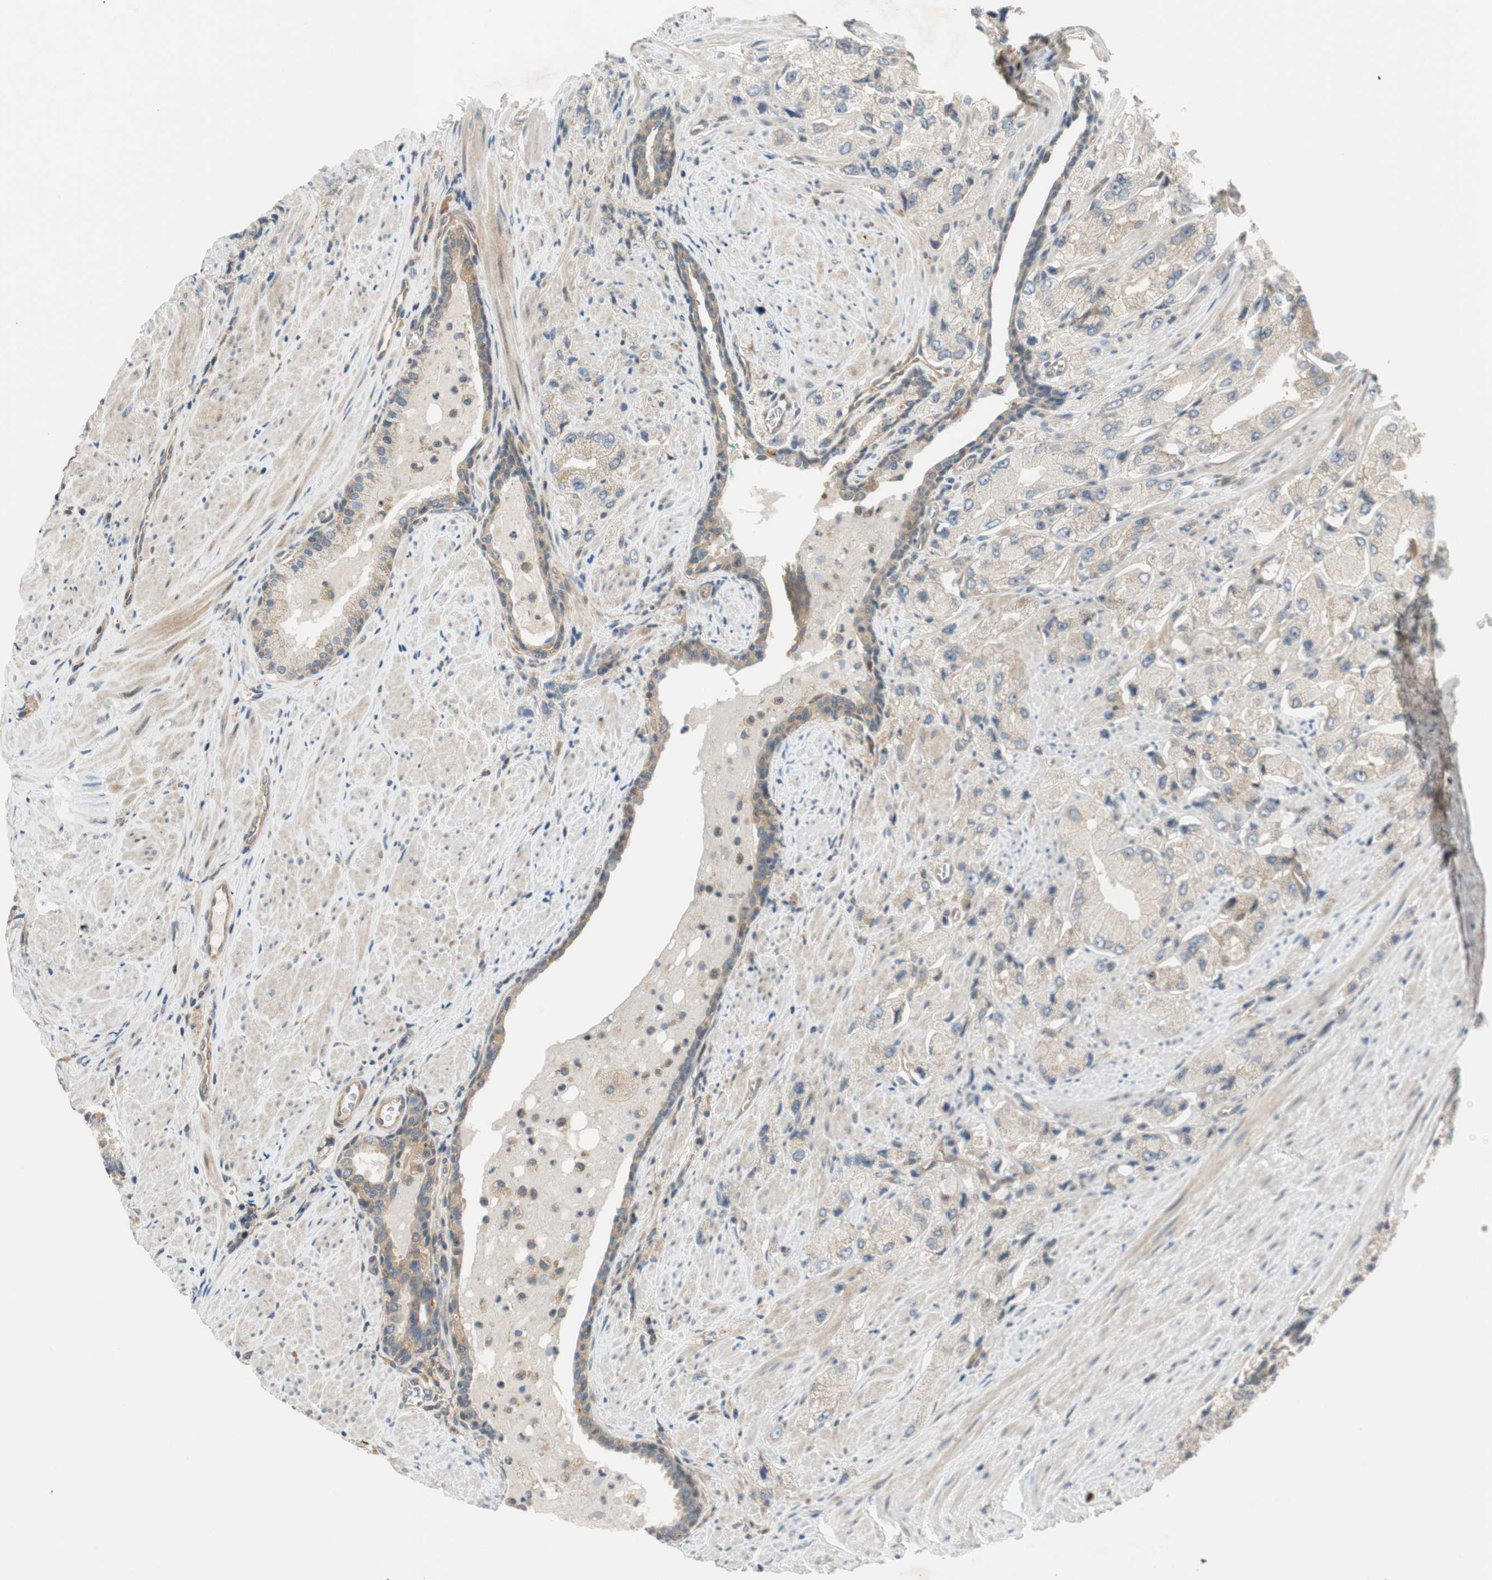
{"staining": {"intensity": "negative", "quantity": "none", "location": "none"}, "tissue": "prostate cancer", "cell_type": "Tumor cells", "image_type": "cancer", "snomed": [{"axis": "morphology", "description": "Adenocarcinoma, High grade"}, {"axis": "topography", "description": "Prostate"}], "caption": "This image is of prostate cancer (adenocarcinoma (high-grade)) stained with IHC to label a protein in brown with the nuclei are counter-stained blue. There is no staining in tumor cells.", "gene": "GATD1", "patient": {"sex": "male", "age": 58}}